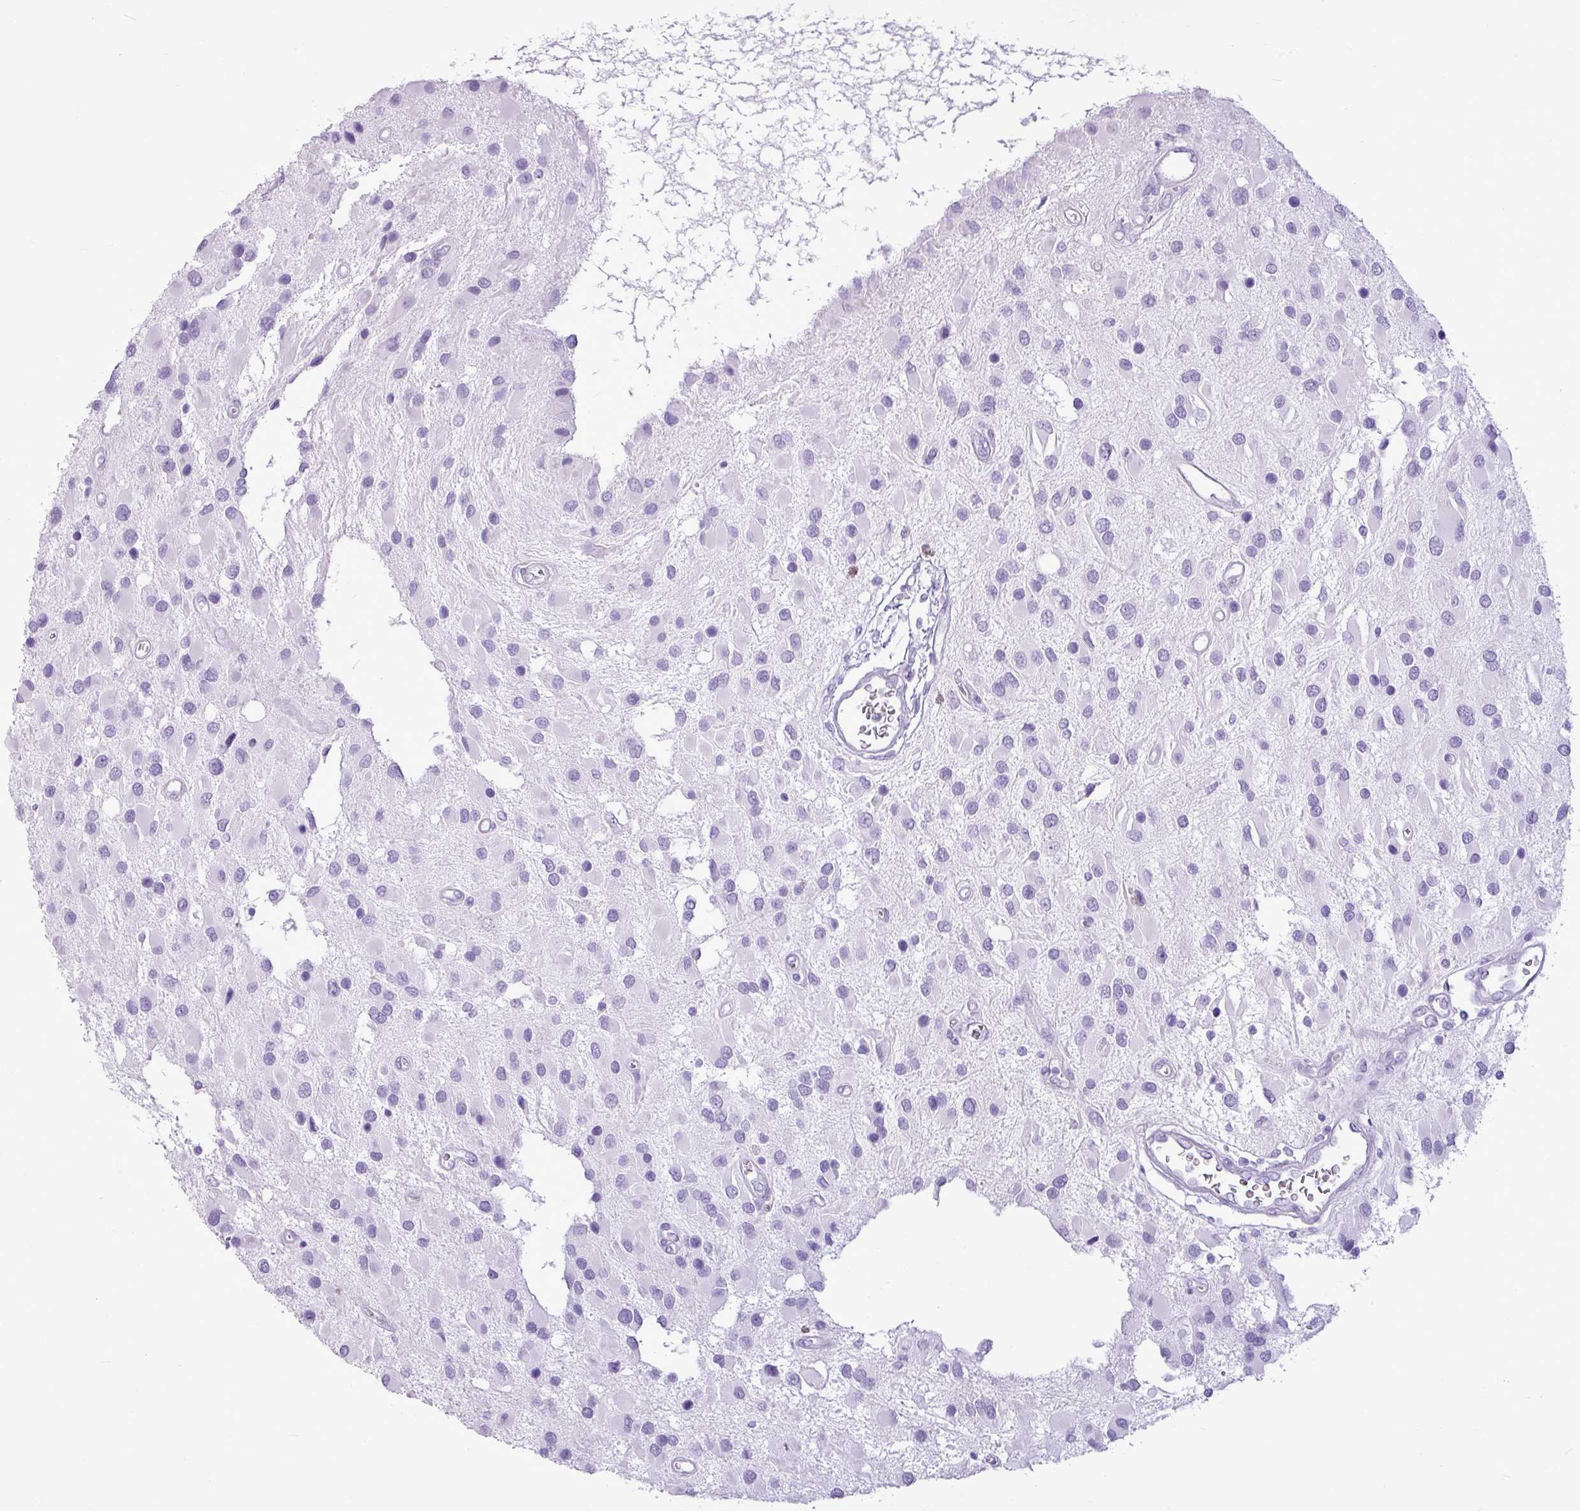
{"staining": {"intensity": "negative", "quantity": "none", "location": "none"}, "tissue": "glioma", "cell_type": "Tumor cells", "image_type": "cancer", "snomed": [{"axis": "morphology", "description": "Glioma, malignant, High grade"}, {"axis": "topography", "description": "Brain"}], "caption": "Immunohistochemical staining of human glioma shows no significant staining in tumor cells.", "gene": "AMY1B", "patient": {"sex": "male", "age": 53}}